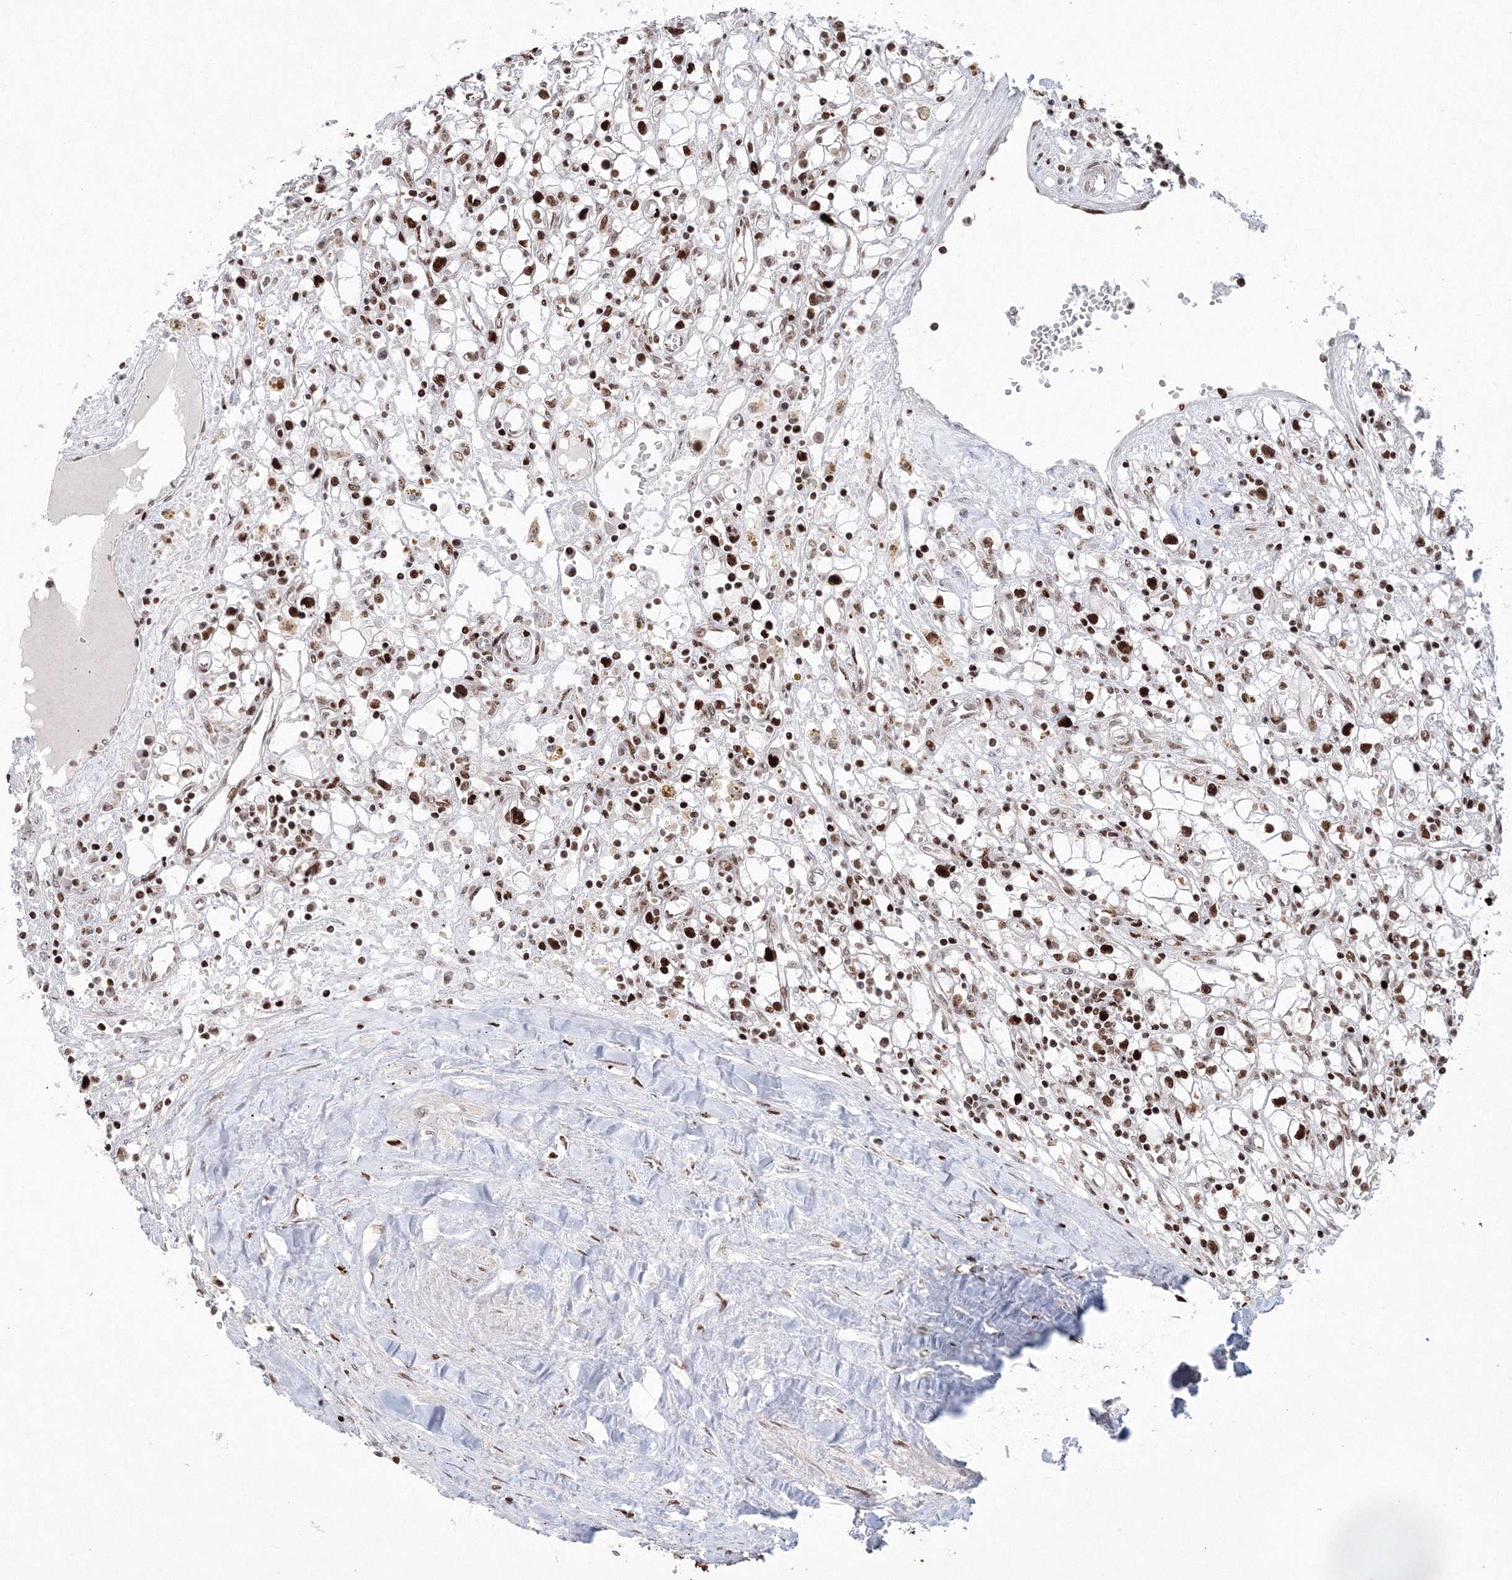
{"staining": {"intensity": "strong", "quantity": ">75%", "location": "nuclear"}, "tissue": "renal cancer", "cell_type": "Tumor cells", "image_type": "cancer", "snomed": [{"axis": "morphology", "description": "Adenocarcinoma, NOS"}, {"axis": "topography", "description": "Kidney"}], "caption": "DAB immunohistochemical staining of adenocarcinoma (renal) demonstrates strong nuclear protein expression in about >75% of tumor cells.", "gene": "LIG1", "patient": {"sex": "male", "age": 56}}